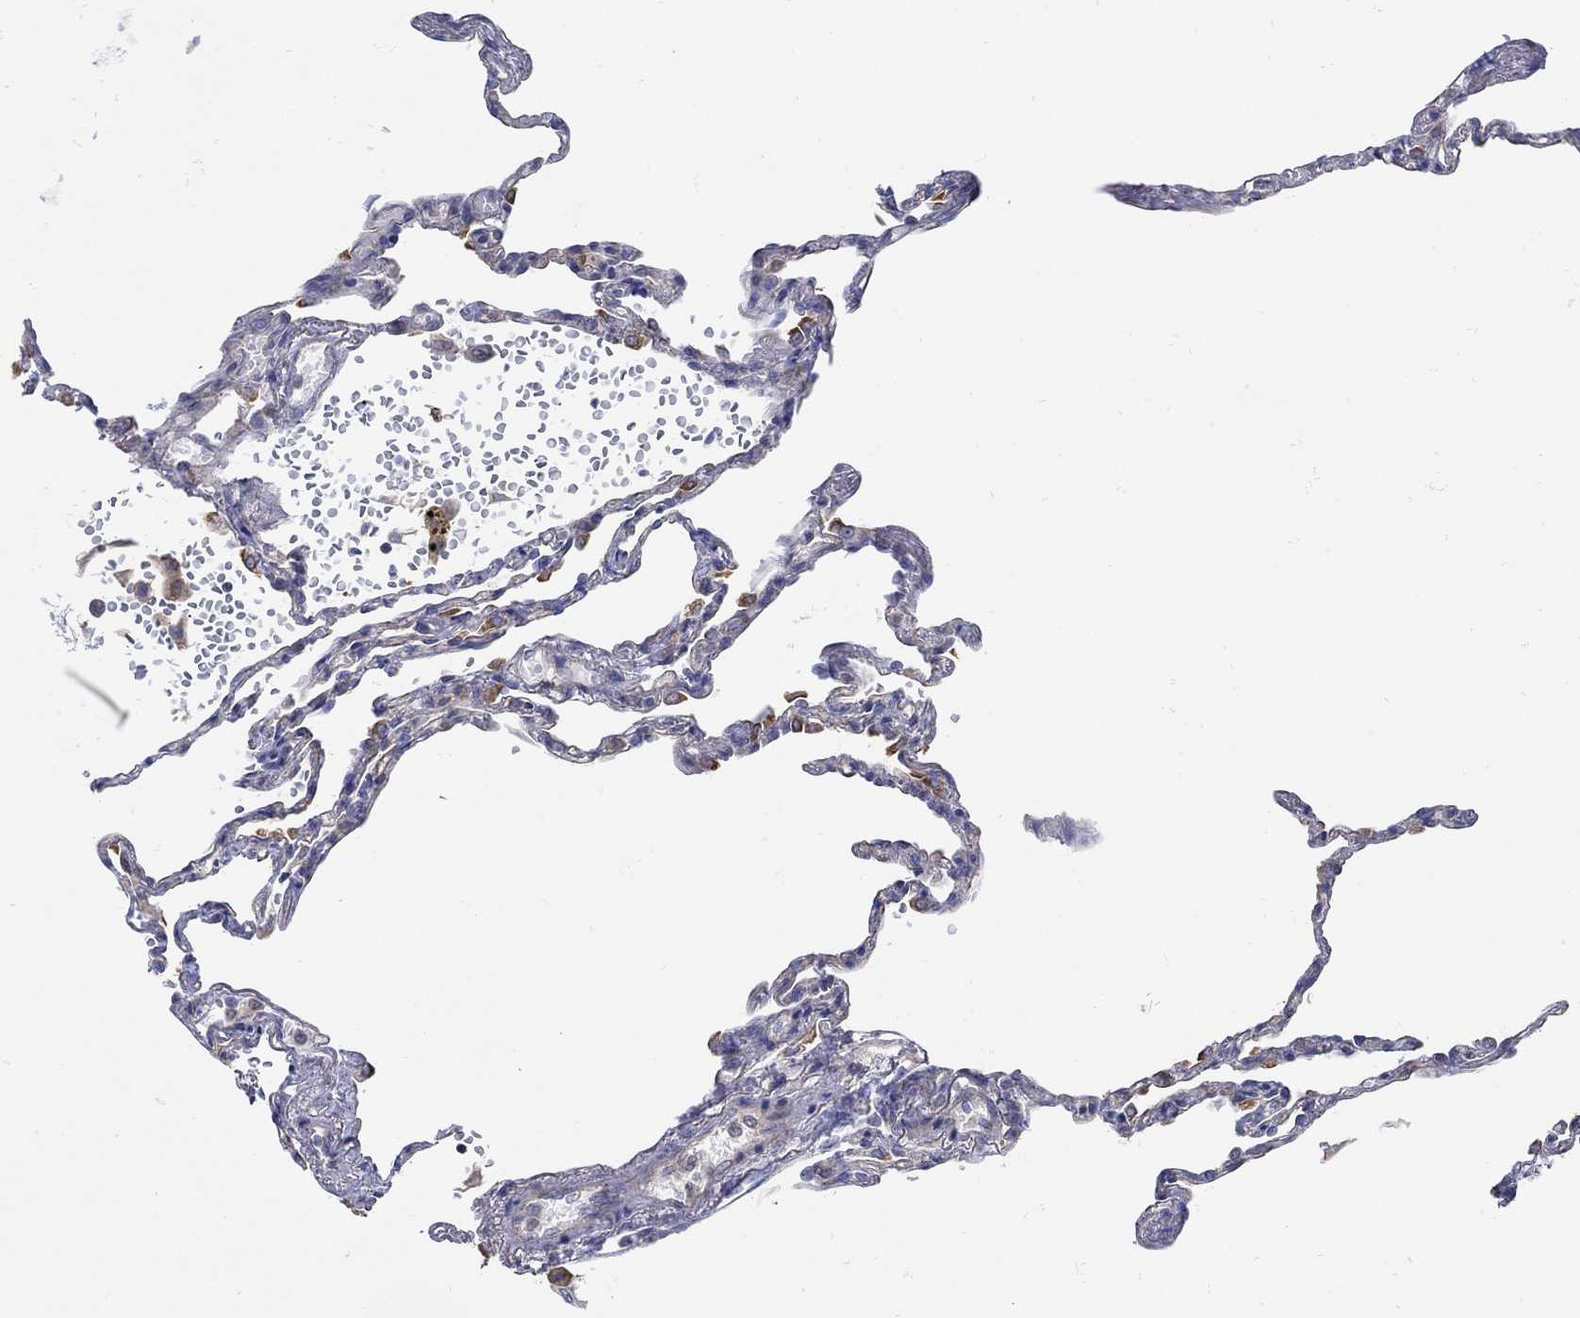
{"staining": {"intensity": "negative", "quantity": "none", "location": "none"}, "tissue": "lung", "cell_type": "Alveolar cells", "image_type": "normal", "snomed": [{"axis": "morphology", "description": "Normal tissue, NOS"}, {"axis": "topography", "description": "Lung"}], "caption": "Immunohistochemistry photomicrograph of benign lung: human lung stained with DAB (3,3'-diaminobenzidine) reveals no significant protein staining in alveolar cells. Brightfield microscopy of immunohistochemistry (IHC) stained with DAB (brown) and hematoxylin (blue), captured at high magnification.", "gene": "TEKT3", "patient": {"sex": "male", "age": 78}}